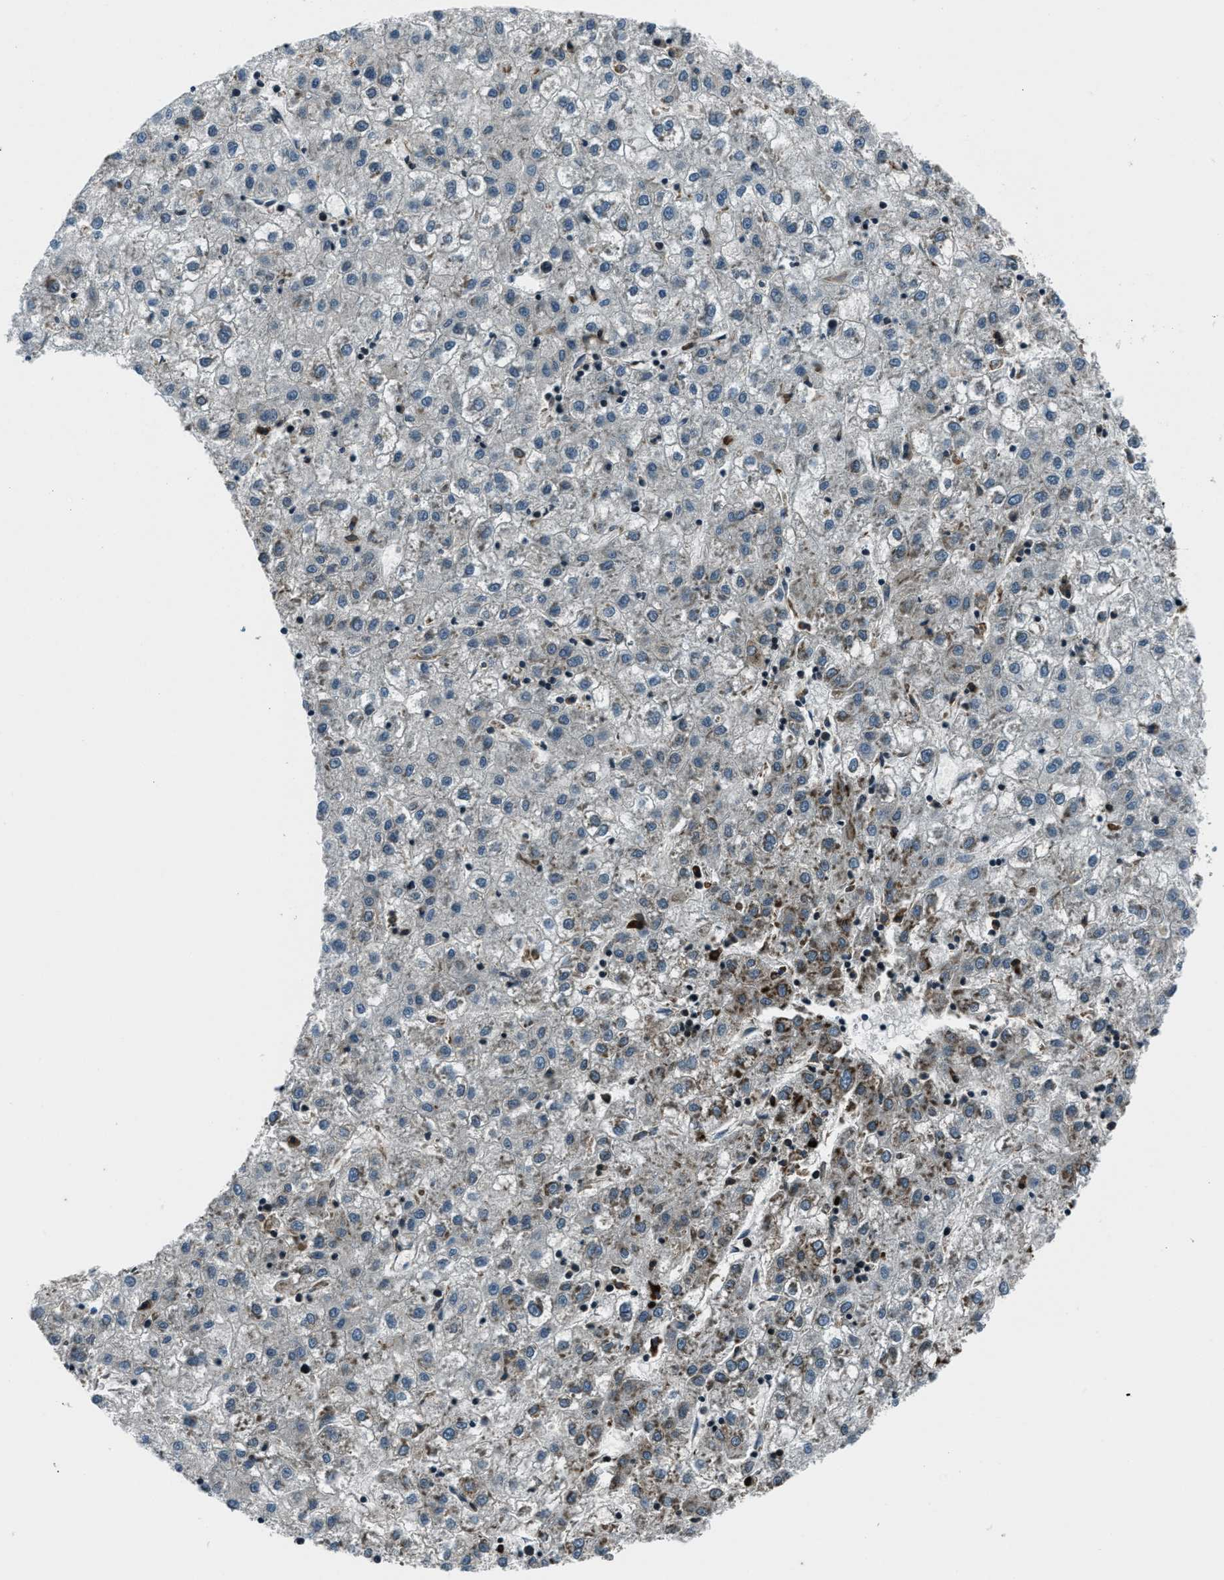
{"staining": {"intensity": "negative", "quantity": "none", "location": "none"}, "tissue": "liver cancer", "cell_type": "Tumor cells", "image_type": "cancer", "snomed": [{"axis": "morphology", "description": "Carcinoma, Hepatocellular, NOS"}, {"axis": "topography", "description": "Liver"}], "caption": "An image of human liver hepatocellular carcinoma is negative for staining in tumor cells. (Stains: DAB (3,3'-diaminobenzidine) immunohistochemistry with hematoxylin counter stain, Microscopy: brightfield microscopy at high magnification).", "gene": "ACTL9", "patient": {"sex": "male", "age": 72}}